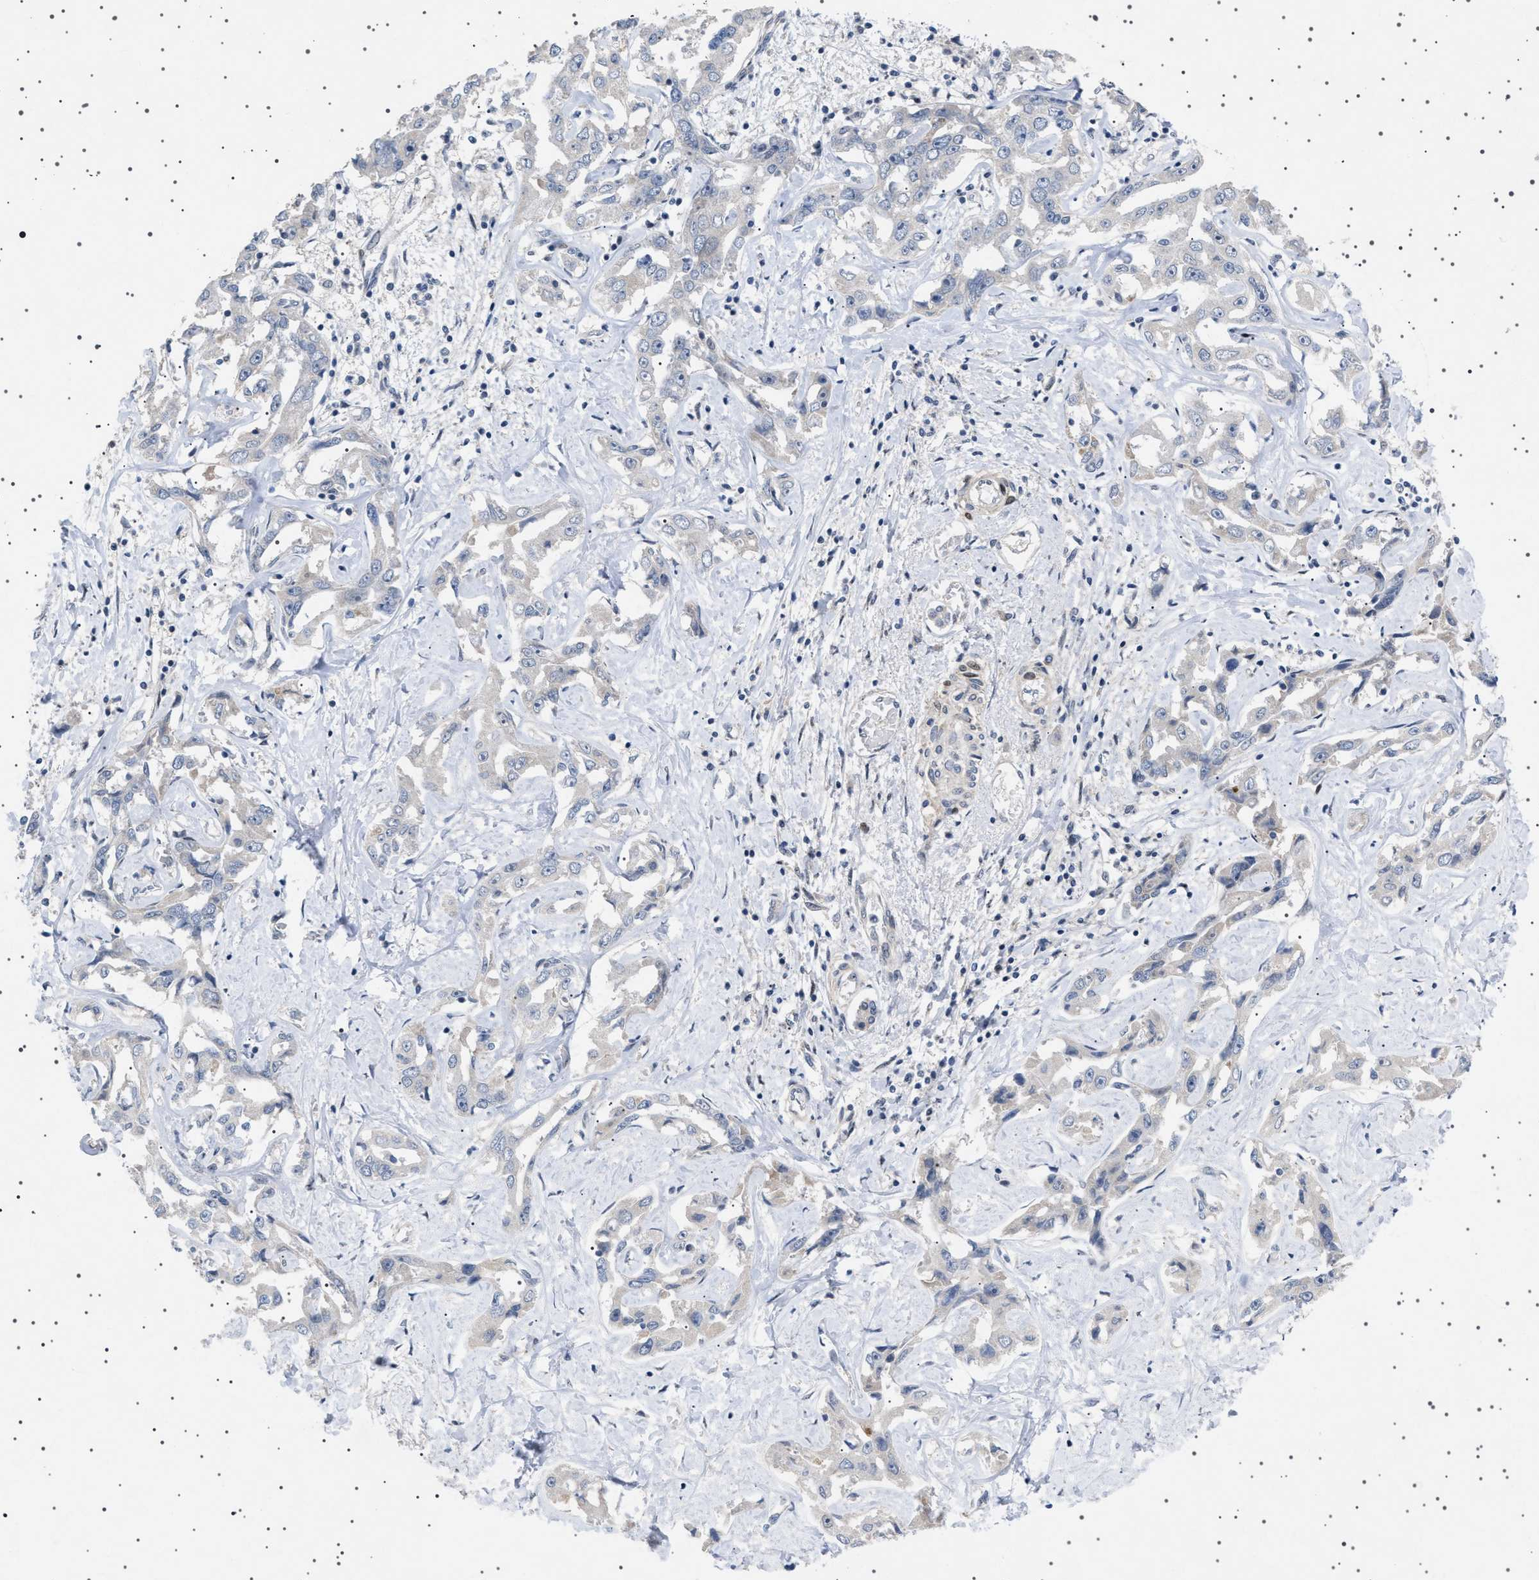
{"staining": {"intensity": "negative", "quantity": "none", "location": "none"}, "tissue": "liver cancer", "cell_type": "Tumor cells", "image_type": "cancer", "snomed": [{"axis": "morphology", "description": "Cholangiocarcinoma"}, {"axis": "topography", "description": "Liver"}], "caption": "Tumor cells are negative for protein expression in human liver cancer.", "gene": "HTR1A", "patient": {"sex": "male", "age": 59}}